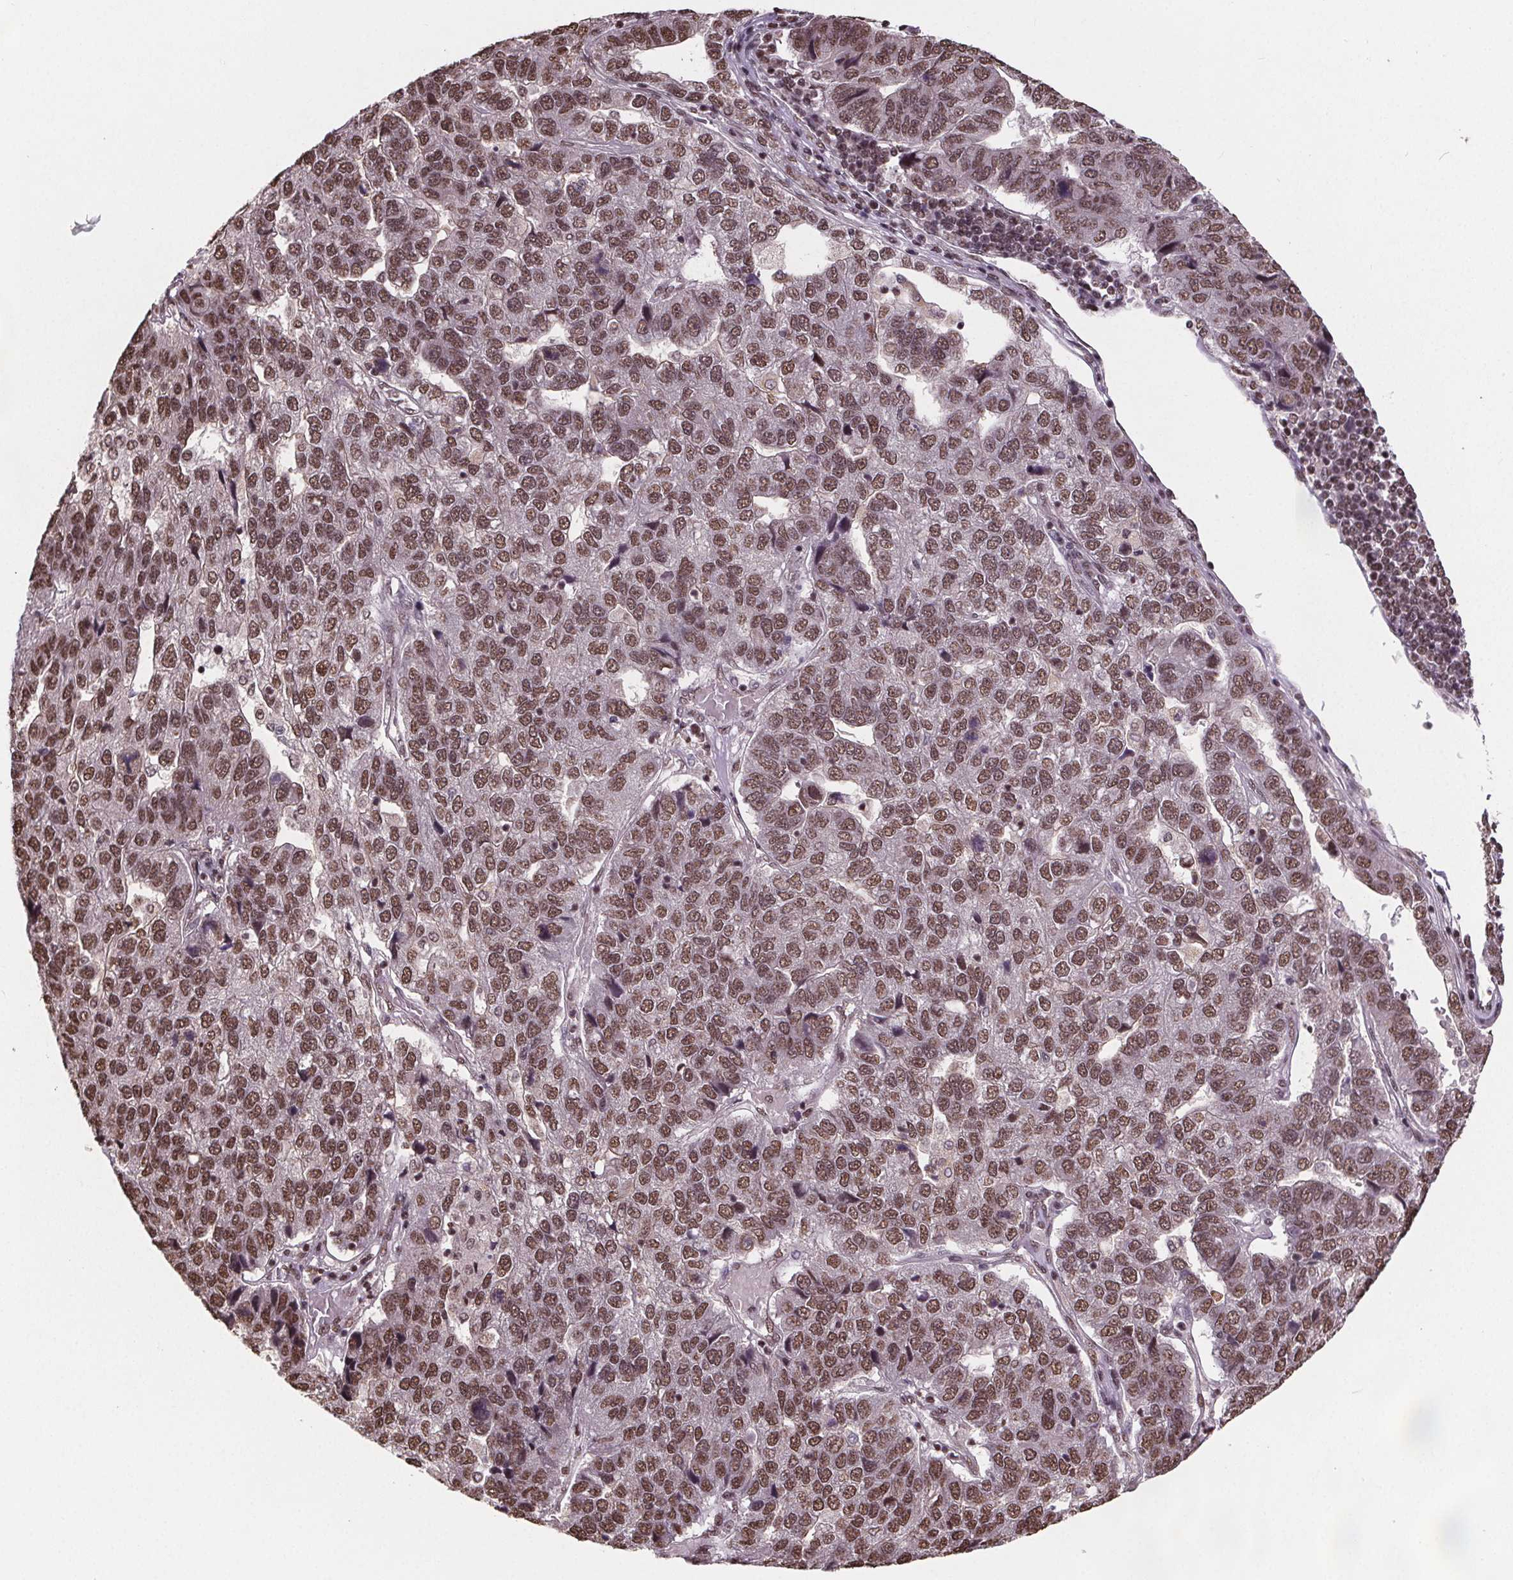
{"staining": {"intensity": "moderate", "quantity": ">75%", "location": "nuclear"}, "tissue": "pancreatic cancer", "cell_type": "Tumor cells", "image_type": "cancer", "snomed": [{"axis": "morphology", "description": "Adenocarcinoma, NOS"}, {"axis": "topography", "description": "Pancreas"}], "caption": "Pancreatic cancer was stained to show a protein in brown. There is medium levels of moderate nuclear staining in about >75% of tumor cells.", "gene": "JARID2", "patient": {"sex": "female", "age": 61}}